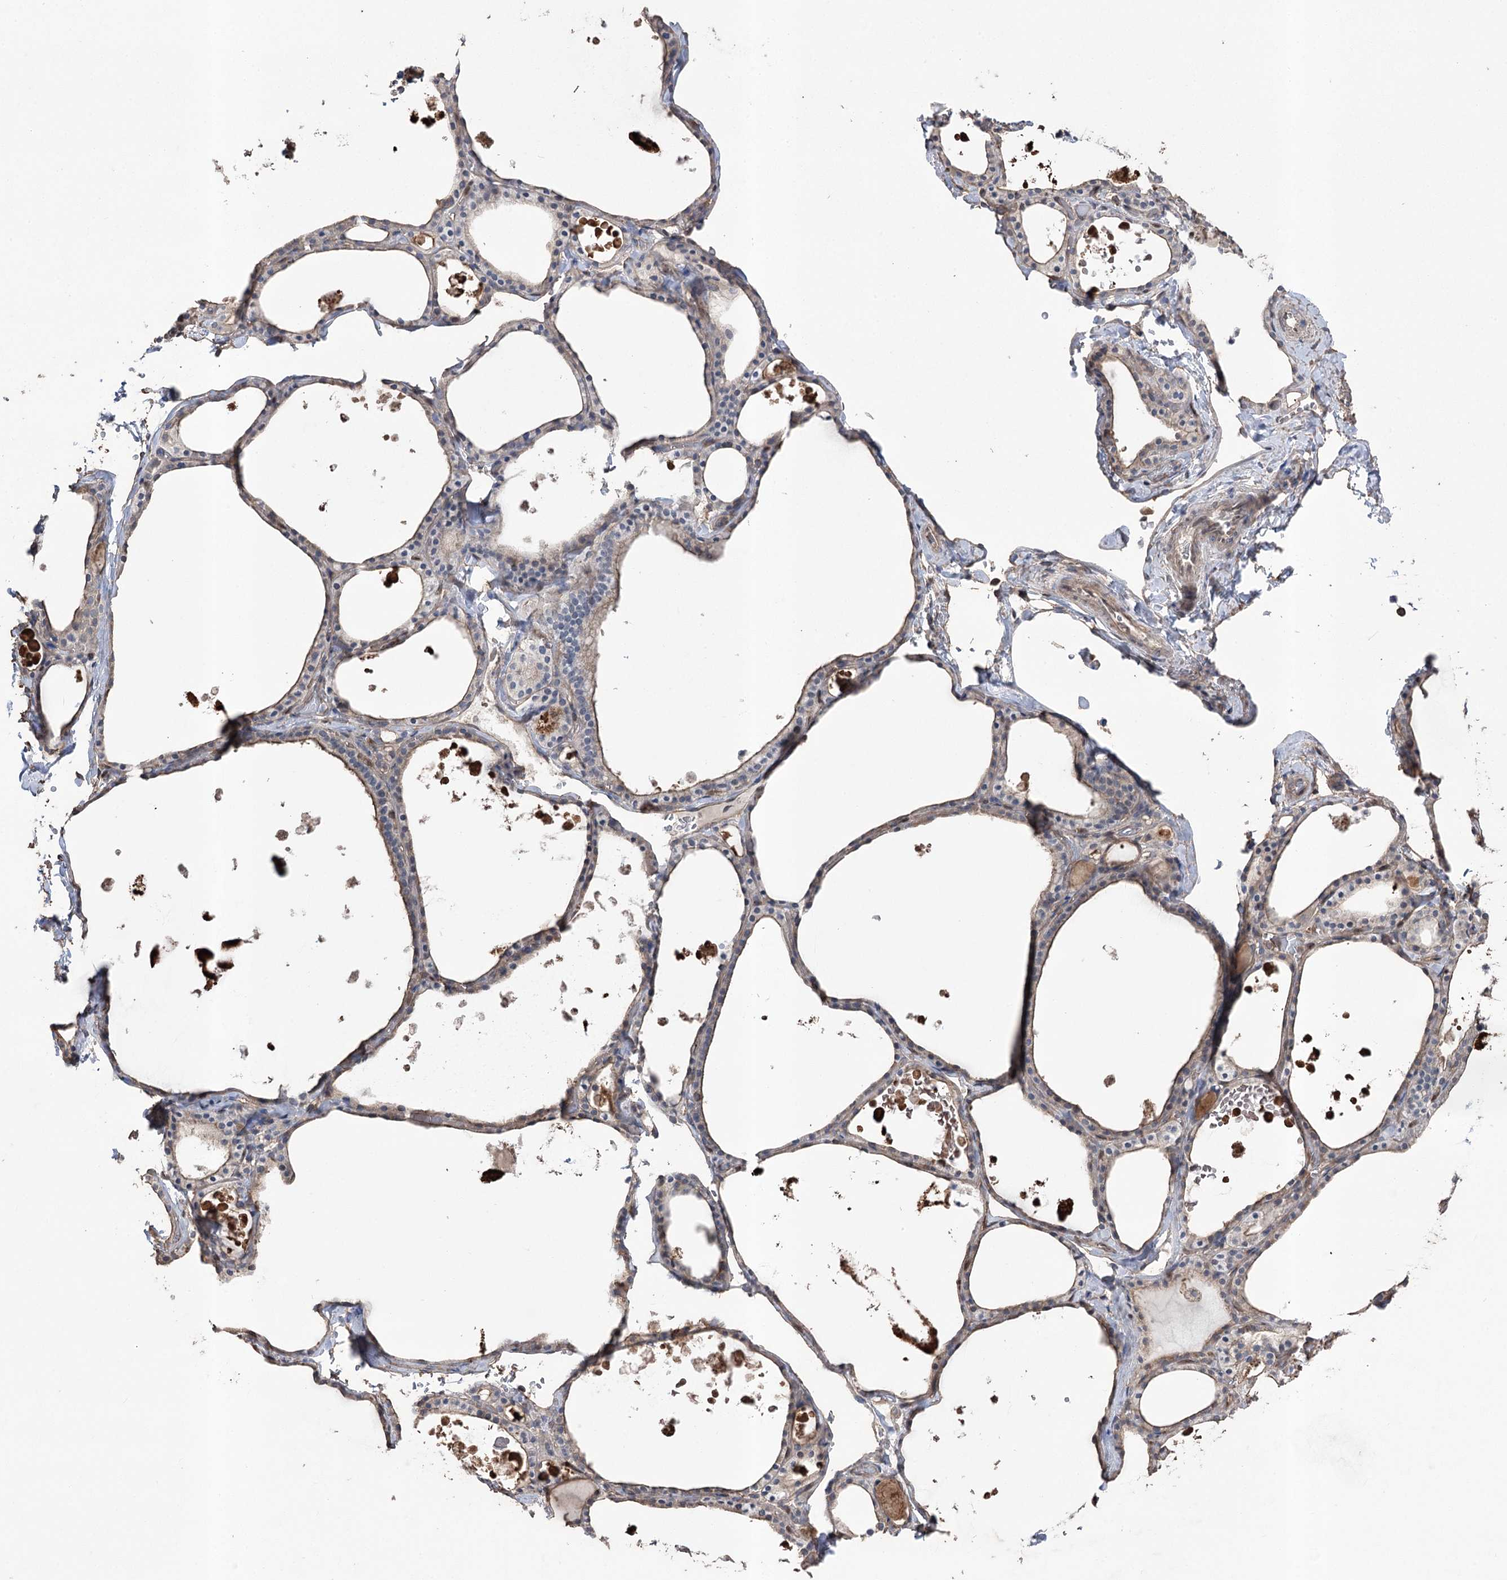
{"staining": {"intensity": "weak", "quantity": "25%-75%", "location": "cytoplasmic/membranous"}, "tissue": "thyroid gland", "cell_type": "Glandular cells", "image_type": "normal", "snomed": [{"axis": "morphology", "description": "Normal tissue, NOS"}, {"axis": "topography", "description": "Thyroid gland"}], "caption": "Brown immunohistochemical staining in benign thyroid gland shows weak cytoplasmic/membranous staining in about 25%-75% of glandular cells. The staining was performed using DAB (3,3'-diaminobenzidine) to visualize the protein expression in brown, while the nuclei were stained in blue with hematoxylin (Magnification: 20x).", "gene": "FAM13B", "patient": {"sex": "male", "age": 56}}